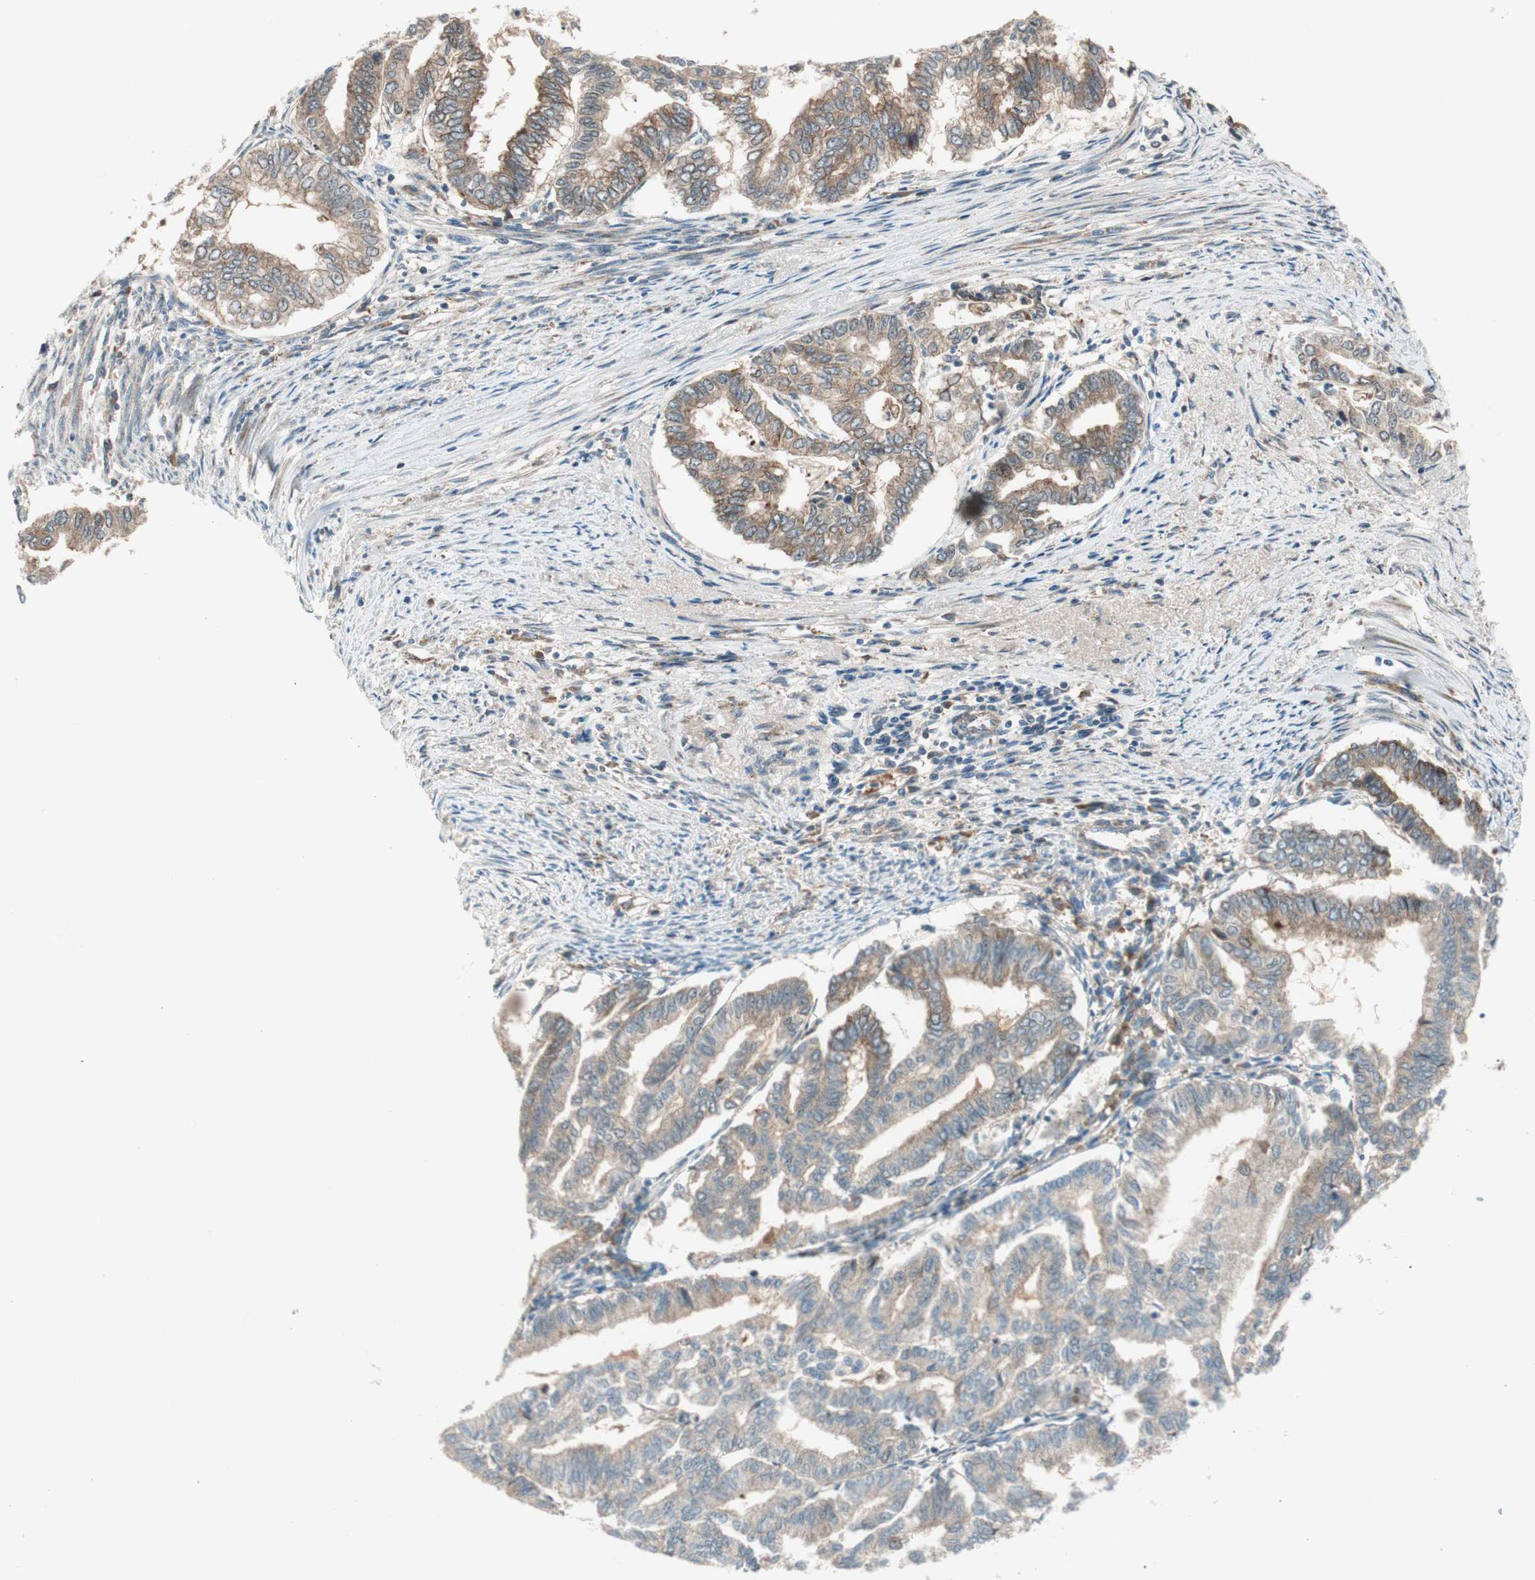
{"staining": {"intensity": "strong", "quantity": ">75%", "location": "cytoplasmic/membranous"}, "tissue": "endometrial cancer", "cell_type": "Tumor cells", "image_type": "cancer", "snomed": [{"axis": "morphology", "description": "Adenocarcinoma, NOS"}, {"axis": "topography", "description": "Endometrium"}], "caption": "A brown stain highlights strong cytoplasmic/membranous expression of a protein in endometrial cancer tumor cells.", "gene": "ABI1", "patient": {"sex": "female", "age": 79}}